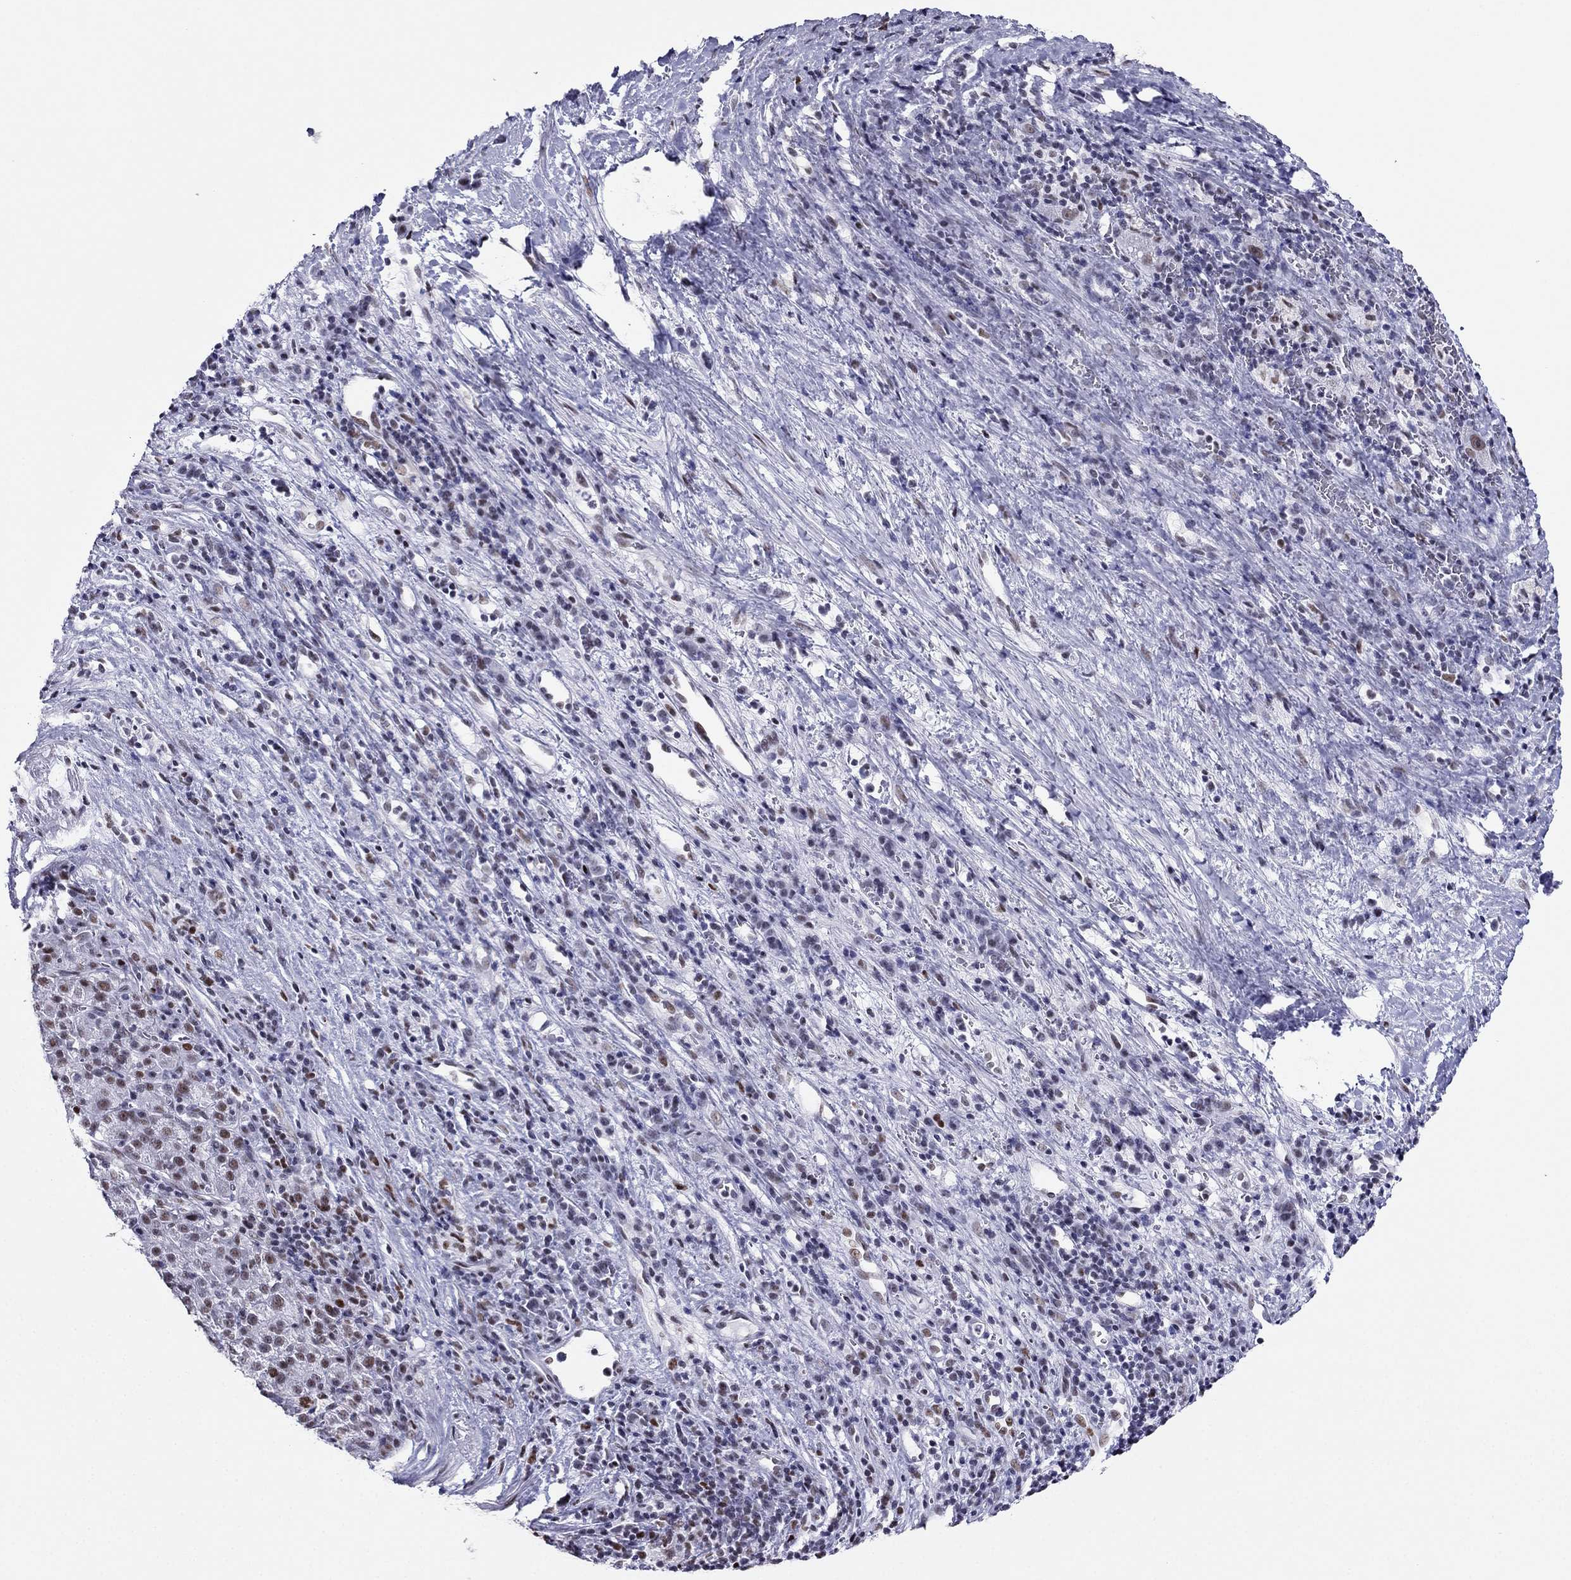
{"staining": {"intensity": "moderate", "quantity": "<25%", "location": "nuclear"}, "tissue": "liver cancer", "cell_type": "Tumor cells", "image_type": "cancer", "snomed": [{"axis": "morphology", "description": "Carcinoma, Hepatocellular, NOS"}, {"axis": "topography", "description": "Liver"}], "caption": "Immunohistochemical staining of liver cancer reveals low levels of moderate nuclear staining in approximately <25% of tumor cells.", "gene": "PPM1G", "patient": {"sex": "female", "age": 60}}